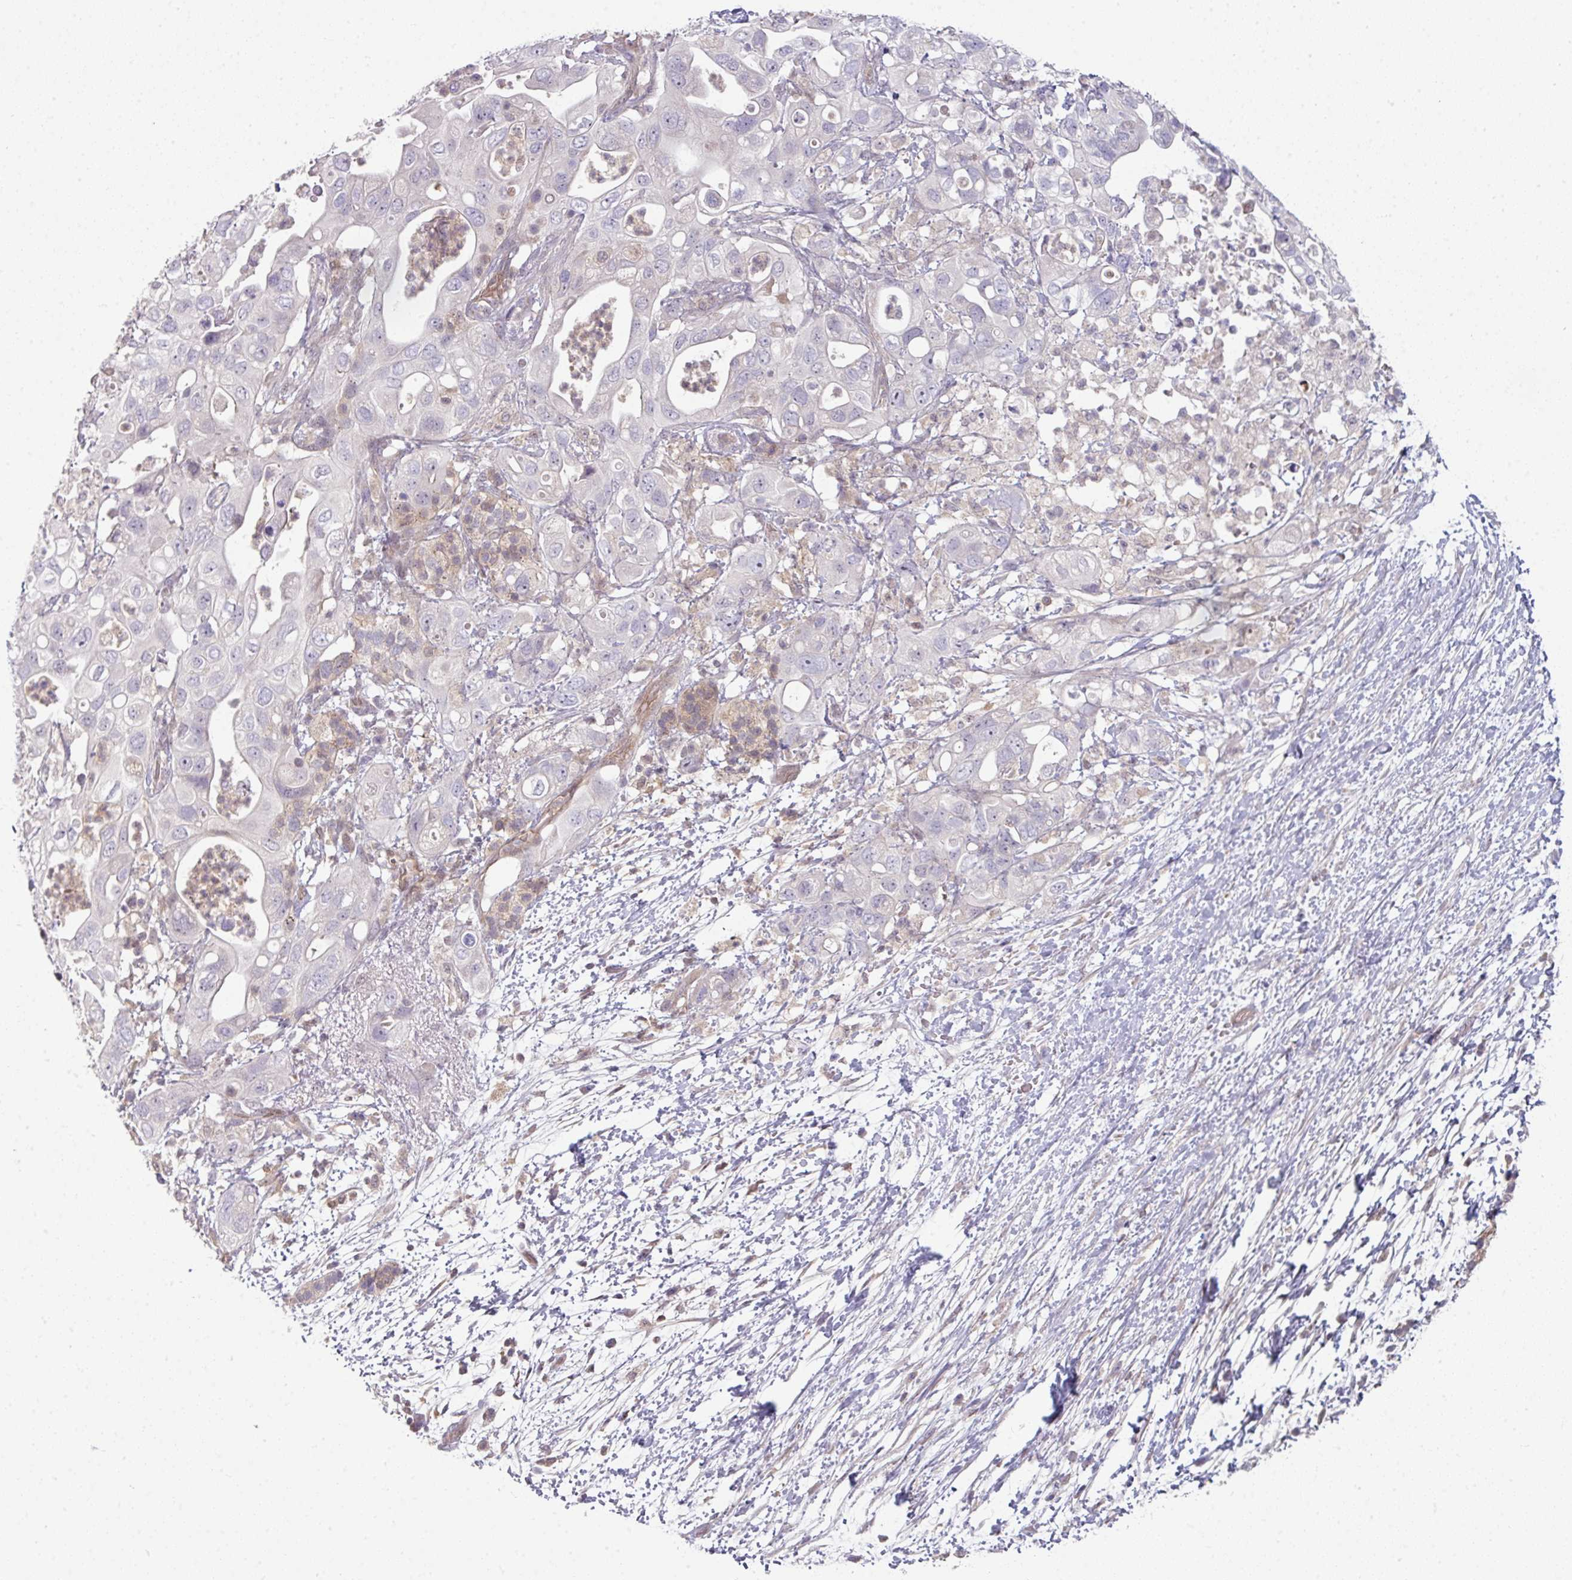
{"staining": {"intensity": "negative", "quantity": "none", "location": "none"}, "tissue": "pancreatic cancer", "cell_type": "Tumor cells", "image_type": "cancer", "snomed": [{"axis": "morphology", "description": "Adenocarcinoma, NOS"}, {"axis": "topography", "description": "Pancreas"}], "caption": "This is an immunohistochemistry histopathology image of pancreatic cancer (adenocarcinoma). There is no positivity in tumor cells.", "gene": "STAT5A", "patient": {"sex": "female", "age": 72}}